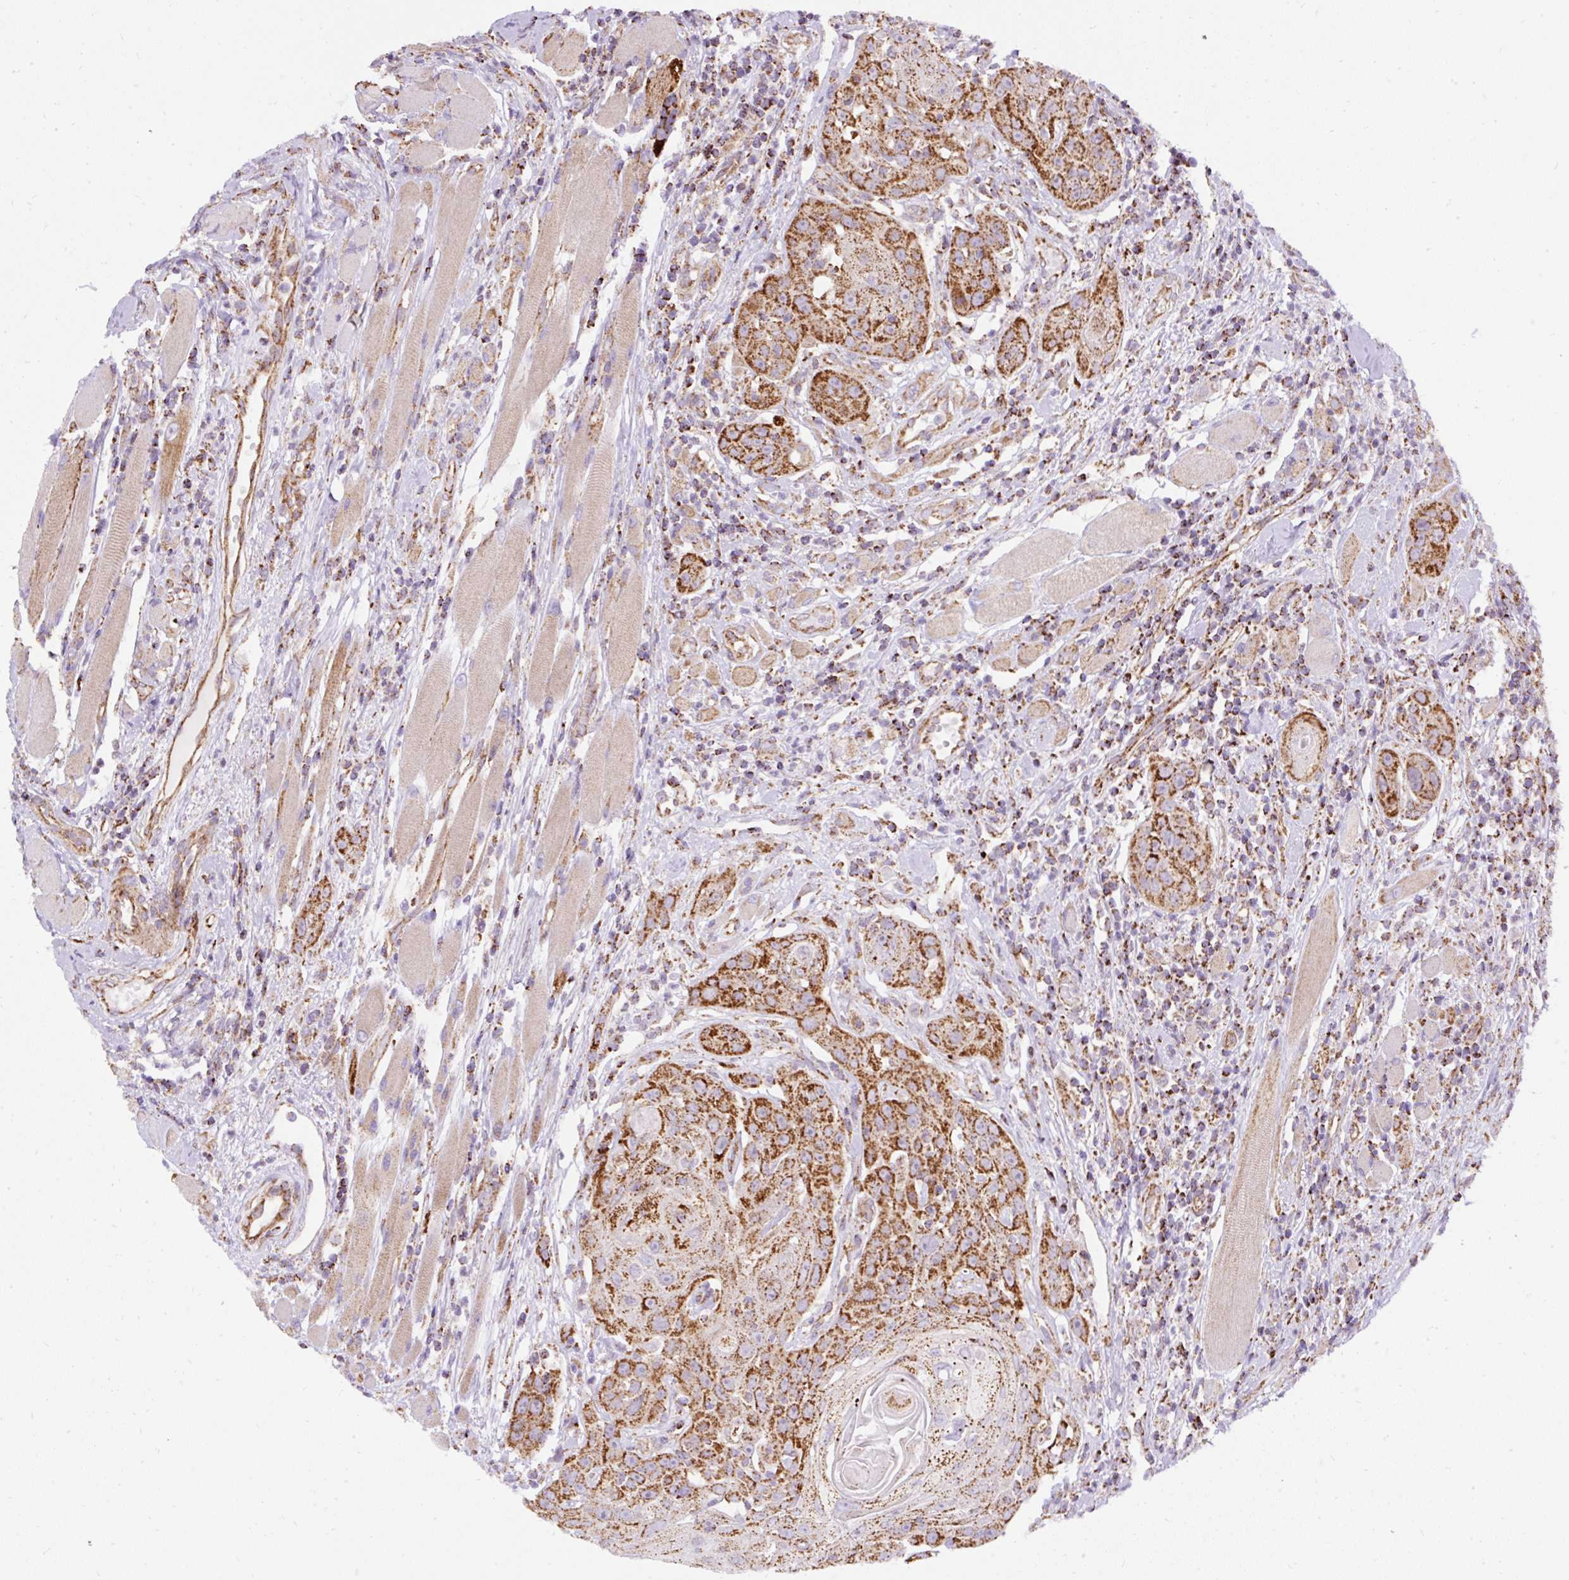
{"staining": {"intensity": "strong", "quantity": ">75%", "location": "cytoplasmic/membranous"}, "tissue": "head and neck cancer", "cell_type": "Tumor cells", "image_type": "cancer", "snomed": [{"axis": "morphology", "description": "Squamous cell carcinoma, NOS"}, {"axis": "topography", "description": "Head-Neck"}], "caption": "Immunohistochemical staining of squamous cell carcinoma (head and neck) reveals strong cytoplasmic/membranous protein staining in about >75% of tumor cells.", "gene": "CEP290", "patient": {"sex": "female", "age": 59}}